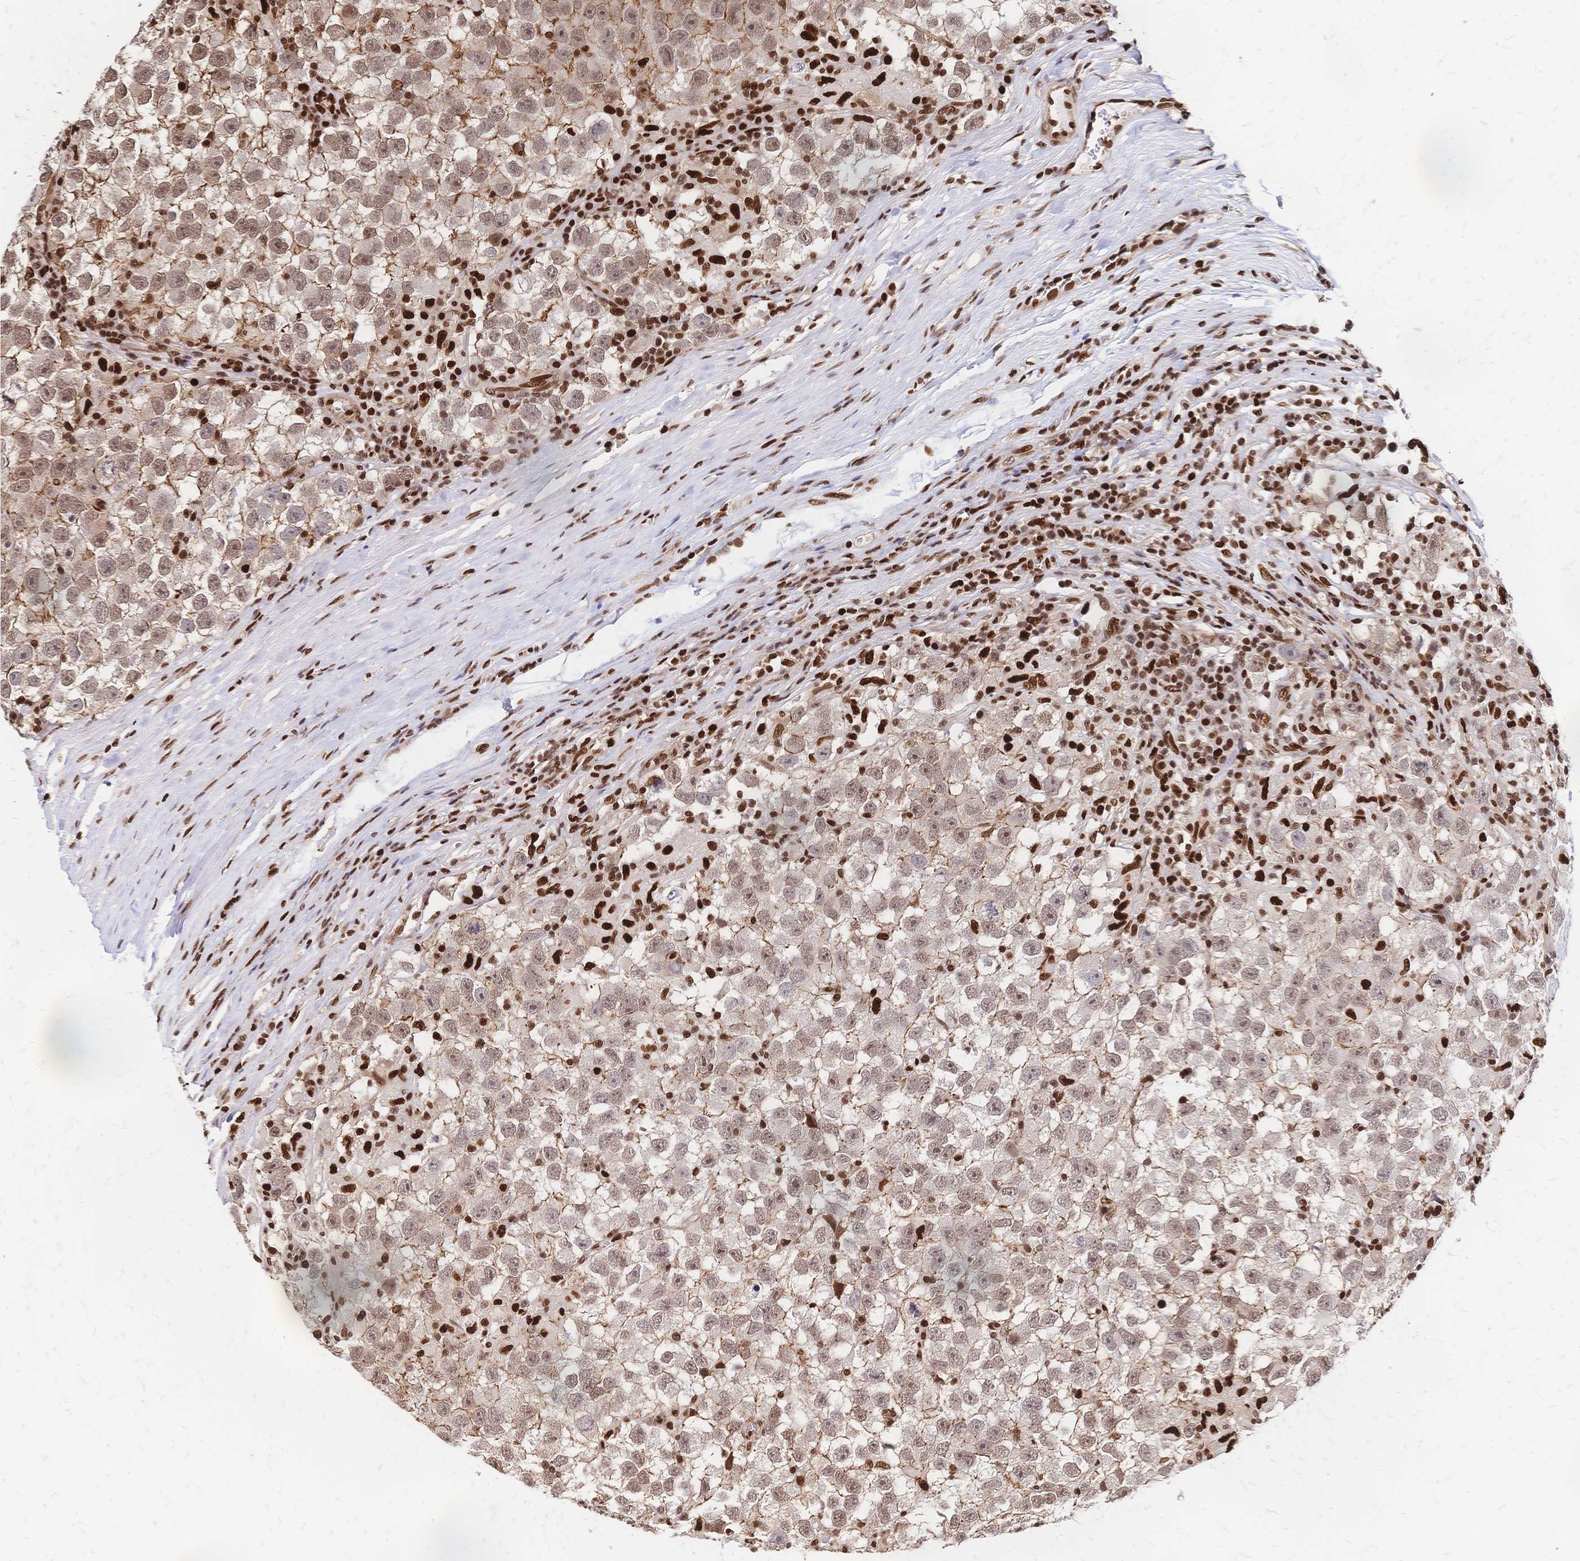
{"staining": {"intensity": "weak", "quantity": "25%-75%", "location": "cytoplasmic/membranous,nuclear"}, "tissue": "testis cancer", "cell_type": "Tumor cells", "image_type": "cancer", "snomed": [{"axis": "morphology", "description": "Seminoma, NOS"}, {"axis": "topography", "description": "Testis"}], "caption": "There is low levels of weak cytoplasmic/membranous and nuclear staining in tumor cells of testis seminoma, as demonstrated by immunohistochemical staining (brown color).", "gene": "HDGF", "patient": {"sex": "male", "age": 26}}